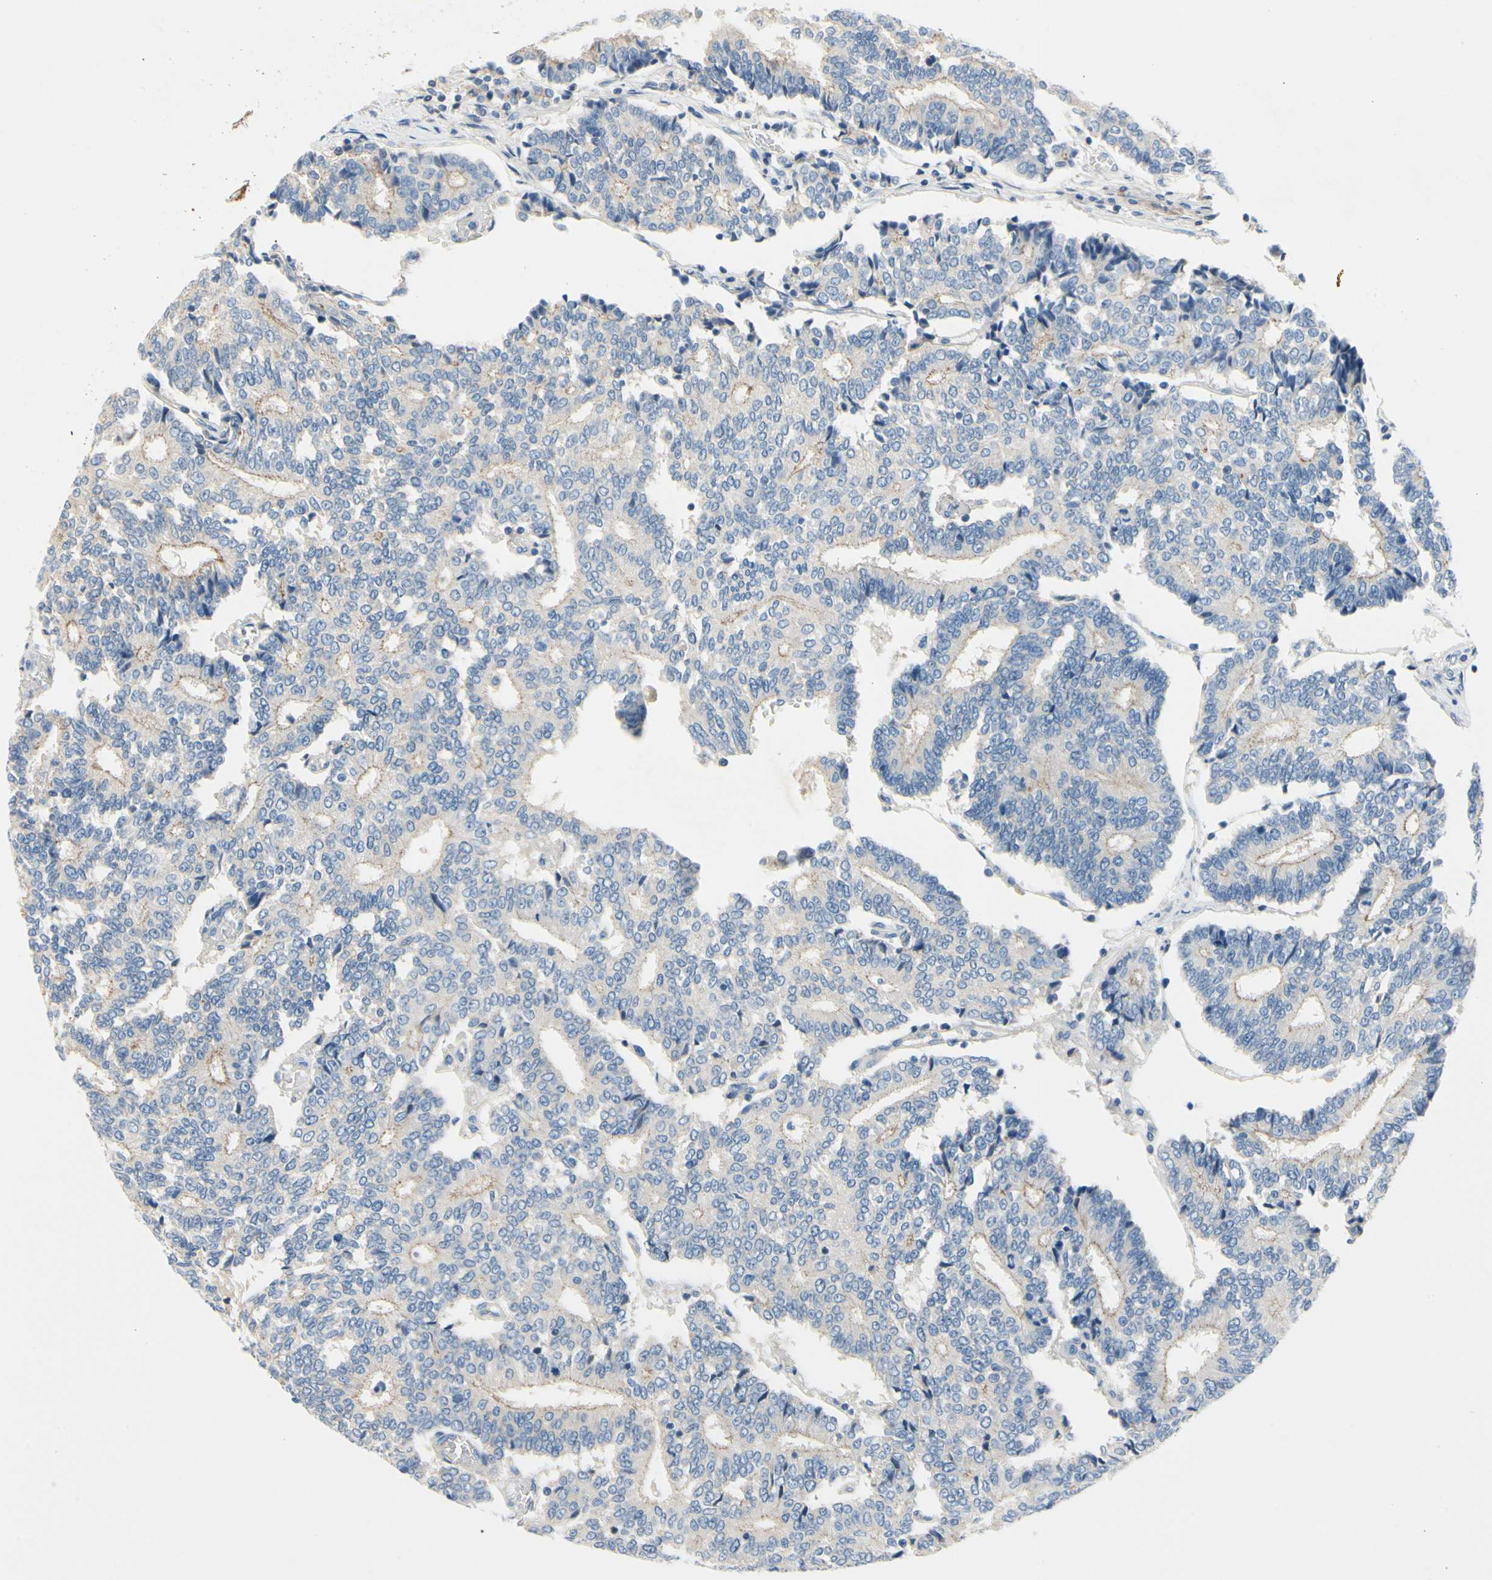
{"staining": {"intensity": "weak", "quantity": "<25%", "location": "cytoplasmic/membranous"}, "tissue": "prostate cancer", "cell_type": "Tumor cells", "image_type": "cancer", "snomed": [{"axis": "morphology", "description": "Adenocarcinoma, High grade"}, {"axis": "topography", "description": "Prostate"}], "caption": "The image displays no significant staining in tumor cells of prostate adenocarcinoma (high-grade).", "gene": "CA14", "patient": {"sex": "male", "age": 55}}